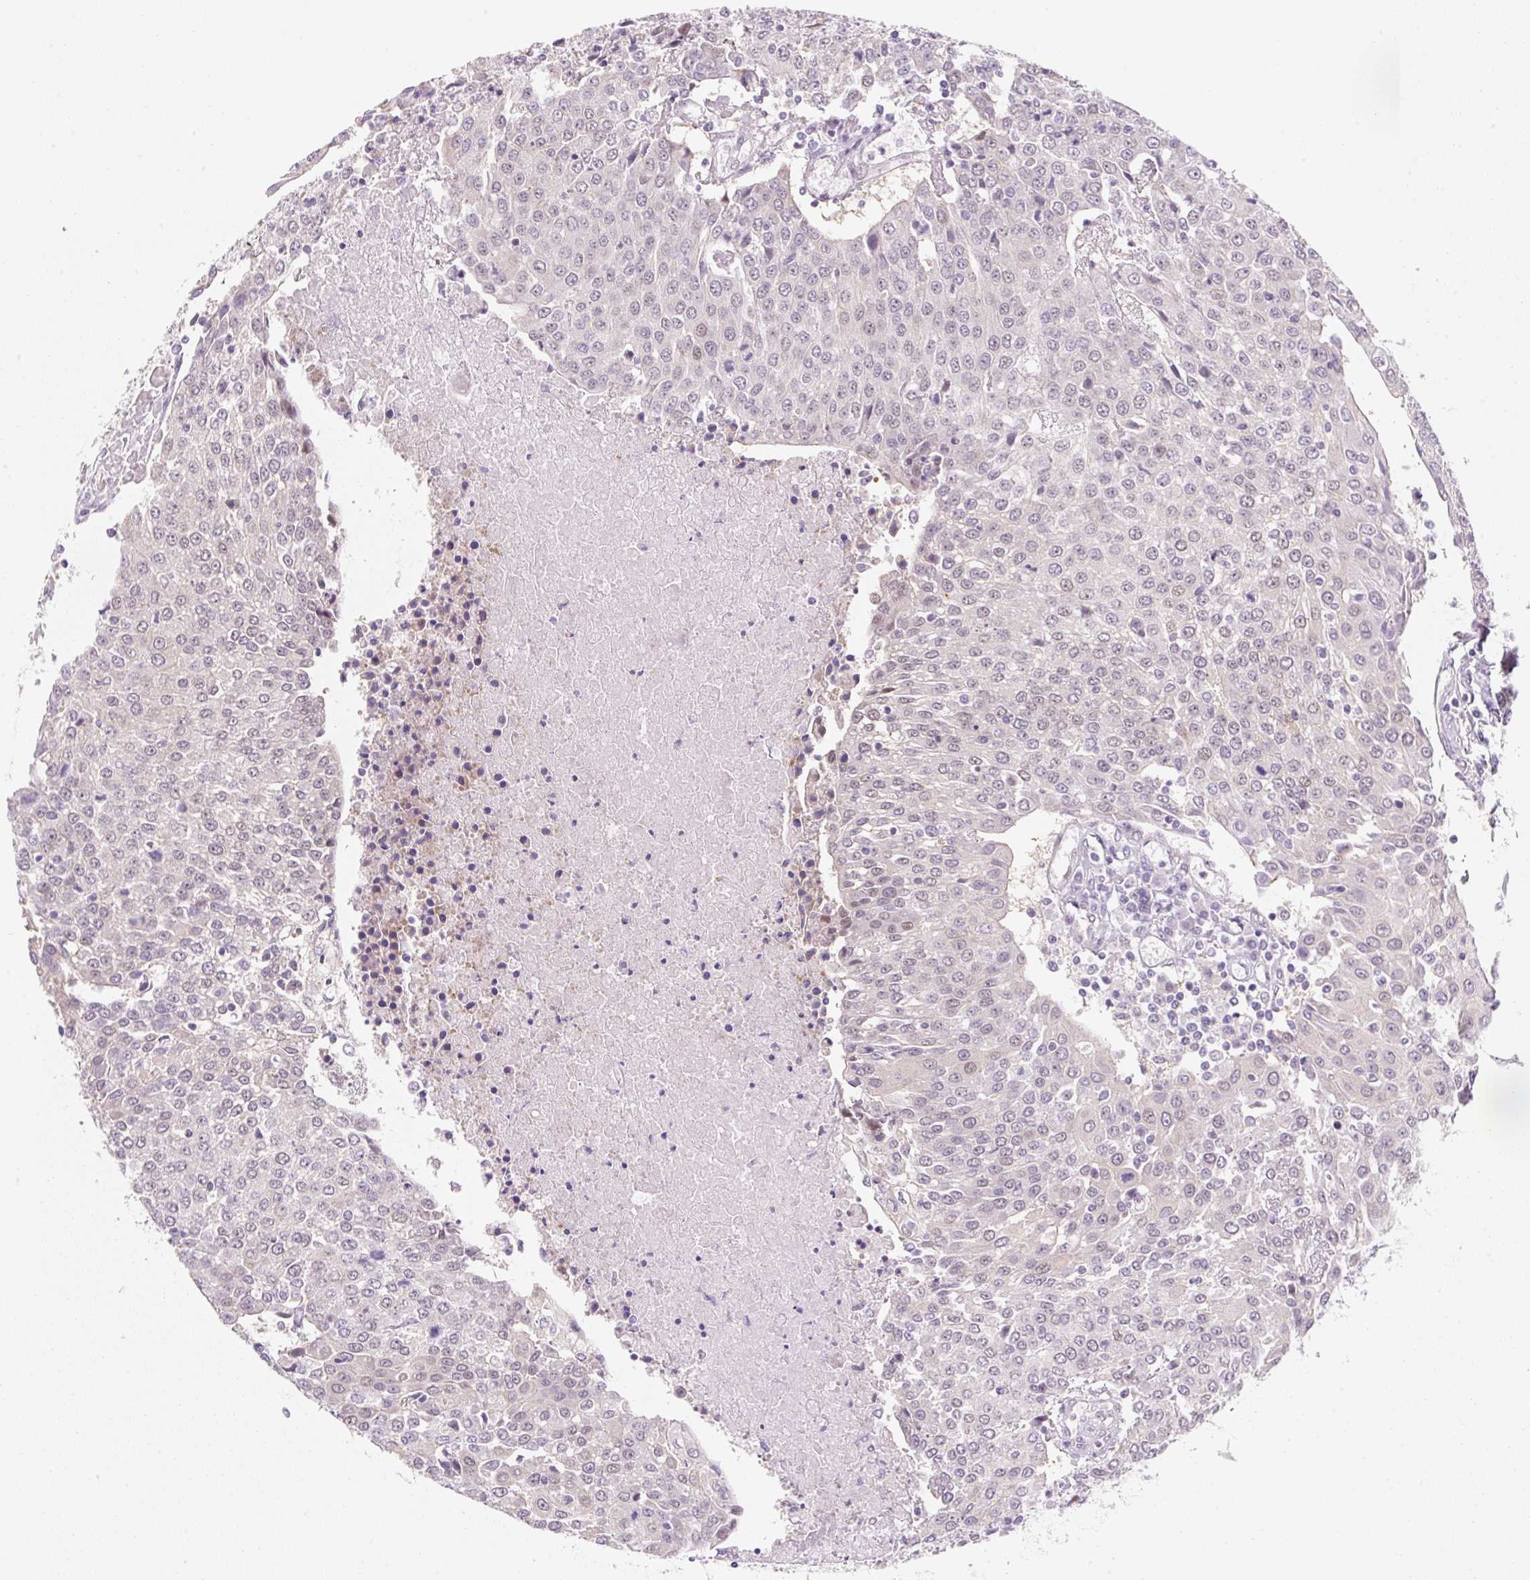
{"staining": {"intensity": "weak", "quantity": "25%-75%", "location": "nuclear"}, "tissue": "urothelial cancer", "cell_type": "Tumor cells", "image_type": "cancer", "snomed": [{"axis": "morphology", "description": "Urothelial carcinoma, High grade"}, {"axis": "topography", "description": "Urinary bladder"}], "caption": "Urothelial carcinoma (high-grade) stained with a protein marker reveals weak staining in tumor cells.", "gene": "SYNE3", "patient": {"sex": "female", "age": 85}}